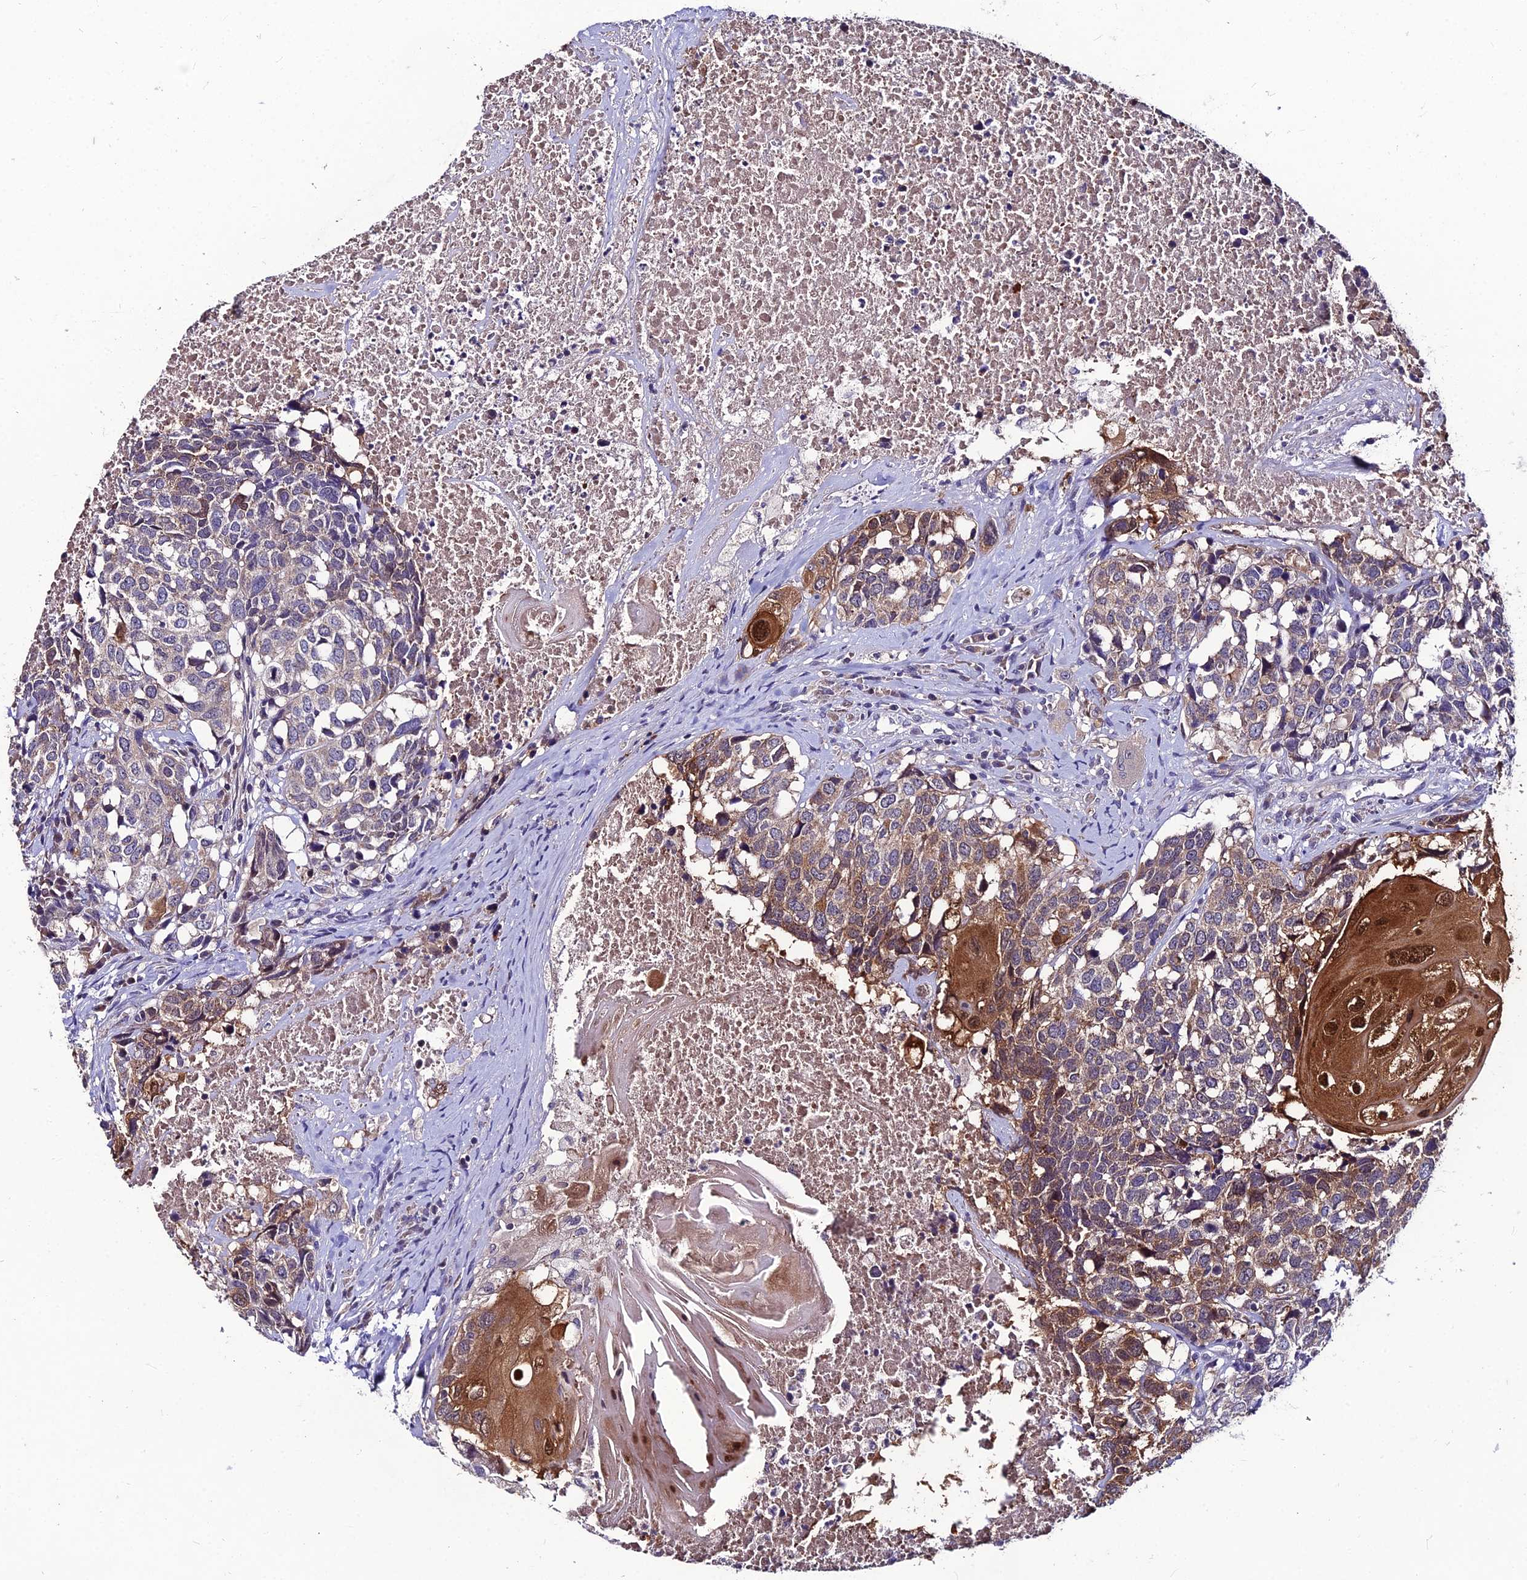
{"staining": {"intensity": "moderate", "quantity": "25%-75%", "location": "cytoplasmic/membranous"}, "tissue": "head and neck cancer", "cell_type": "Tumor cells", "image_type": "cancer", "snomed": [{"axis": "morphology", "description": "Squamous cell carcinoma, NOS"}, {"axis": "topography", "description": "Head-Neck"}], "caption": "Immunohistochemistry histopathology image of neoplastic tissue: human head and neck cancer (squamous cell carcinoma) stained using immunohistochemistry displays medium levels of moderate protein expression localized specifically in the cytoplasmic/membranous of tumor cells, appearing as a cytoplasmic/membranous brown color.", "gene": "LGALS7", "patient": {"sex": "male", "age": 66}}